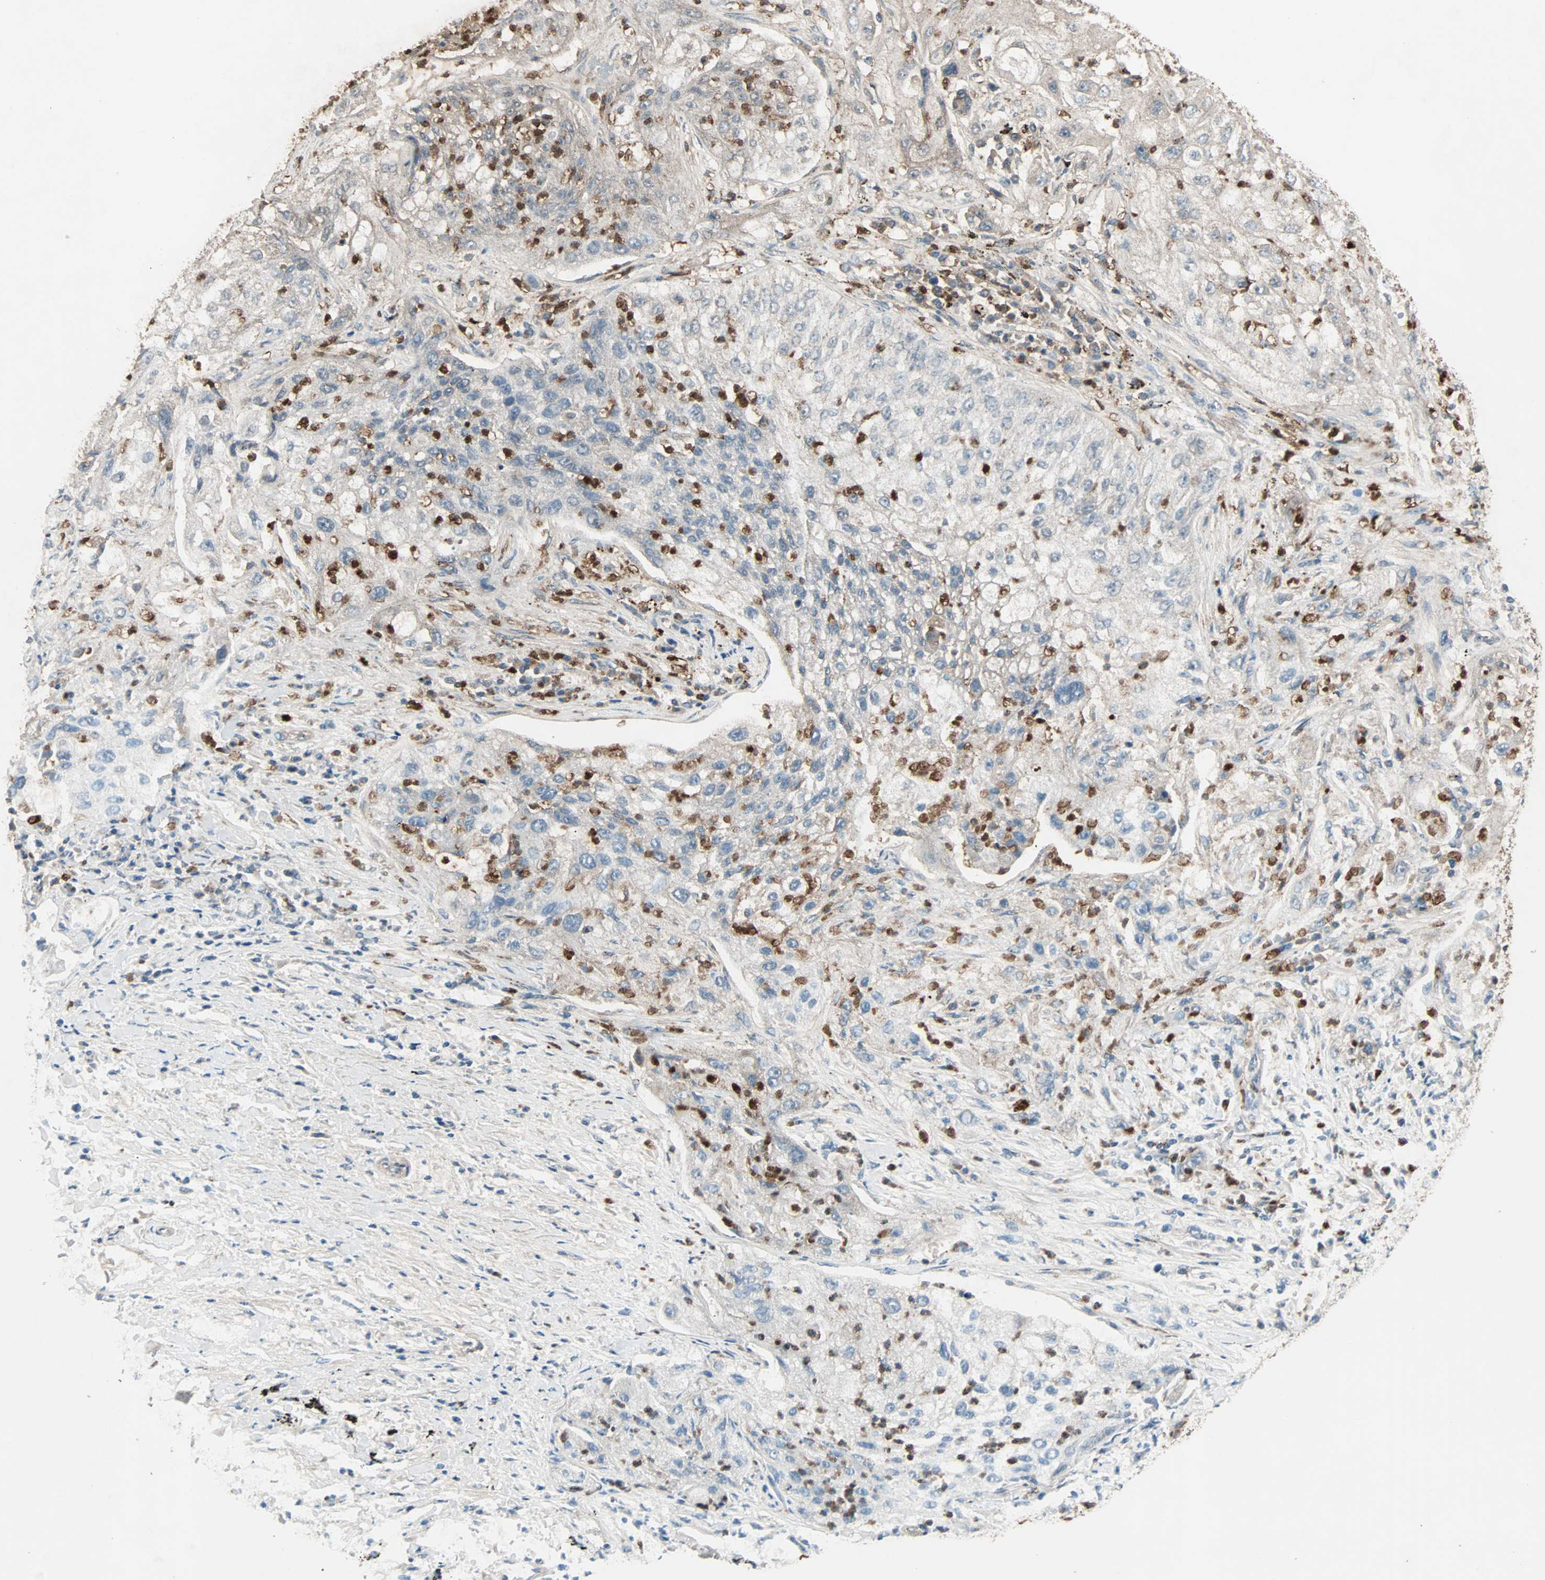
{"staining": {"intensity": "moderate", "quantity": "25%-75%", "location": "cytoplasmic/membranous"}, "tissue": "lung cancer", "cell_type": "Tumor cells", "image_type": "cancer", "snomed": [{"axis": "morphology", "description": "Inflammation, NOS"}, {"axis": "morphology", "description": "Squamous cell carcinoma, NOS"}, {"axis": "topography", "description": "Lymph node"}, {"axis": "topography", "description": "Soft tissue"}, {"axis": "topography", "description": "Lung"}], "caption": "Lung cancer (squamous cell carcinoma) tissue exhibits moderate cytoplasmic/membranous staining in about 25%-75% of tumor cells, visualized by immunohistochemistry. The protein is stained brown, and the nuclei are stained in blue (DAB IHC with brightfield microscopy, high magnification).", "gene": "GCK", "patient": {"sex": "male", "age": 66}}